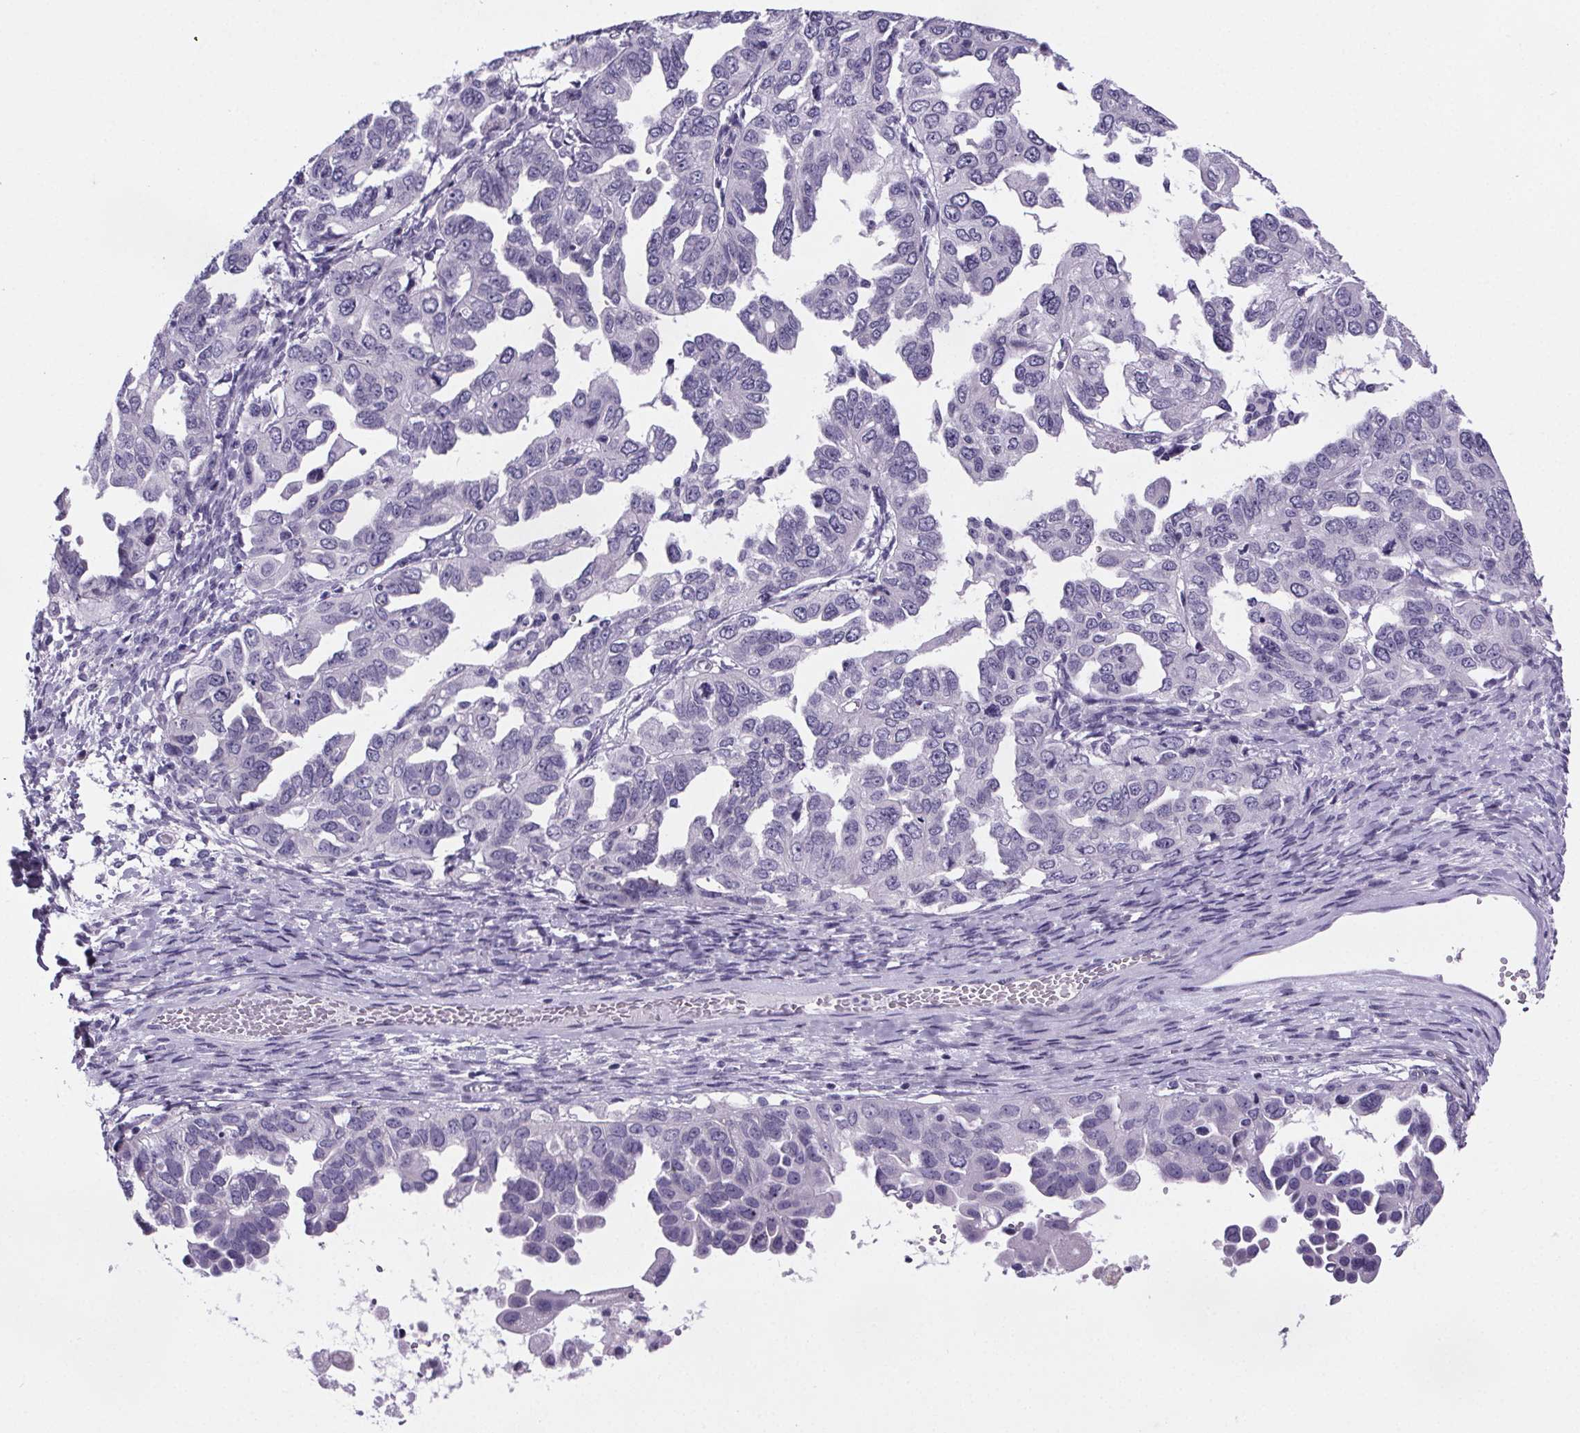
{"staining": {"intensity": "negative", "quantity": "none", "location": "none"}, "tissue": "ovarian cancer", "cell_type": "Tumor cells", "image_type": "cancer", "snomed": [{"axis": "morphology", "description": "Cystadenocarcinoma, serous, NOS"}, {"axis": "topography", "description": "Ovary"}], "caption": "DAB (3,3'-diaminobenzidine) immunohistochemical staining of human serous cystadenocarcinoma (ovarian) exhibits no significant expression in tumor cells.", "gene": "CUBN", "patient": {"sex": "female", "age": 53}}